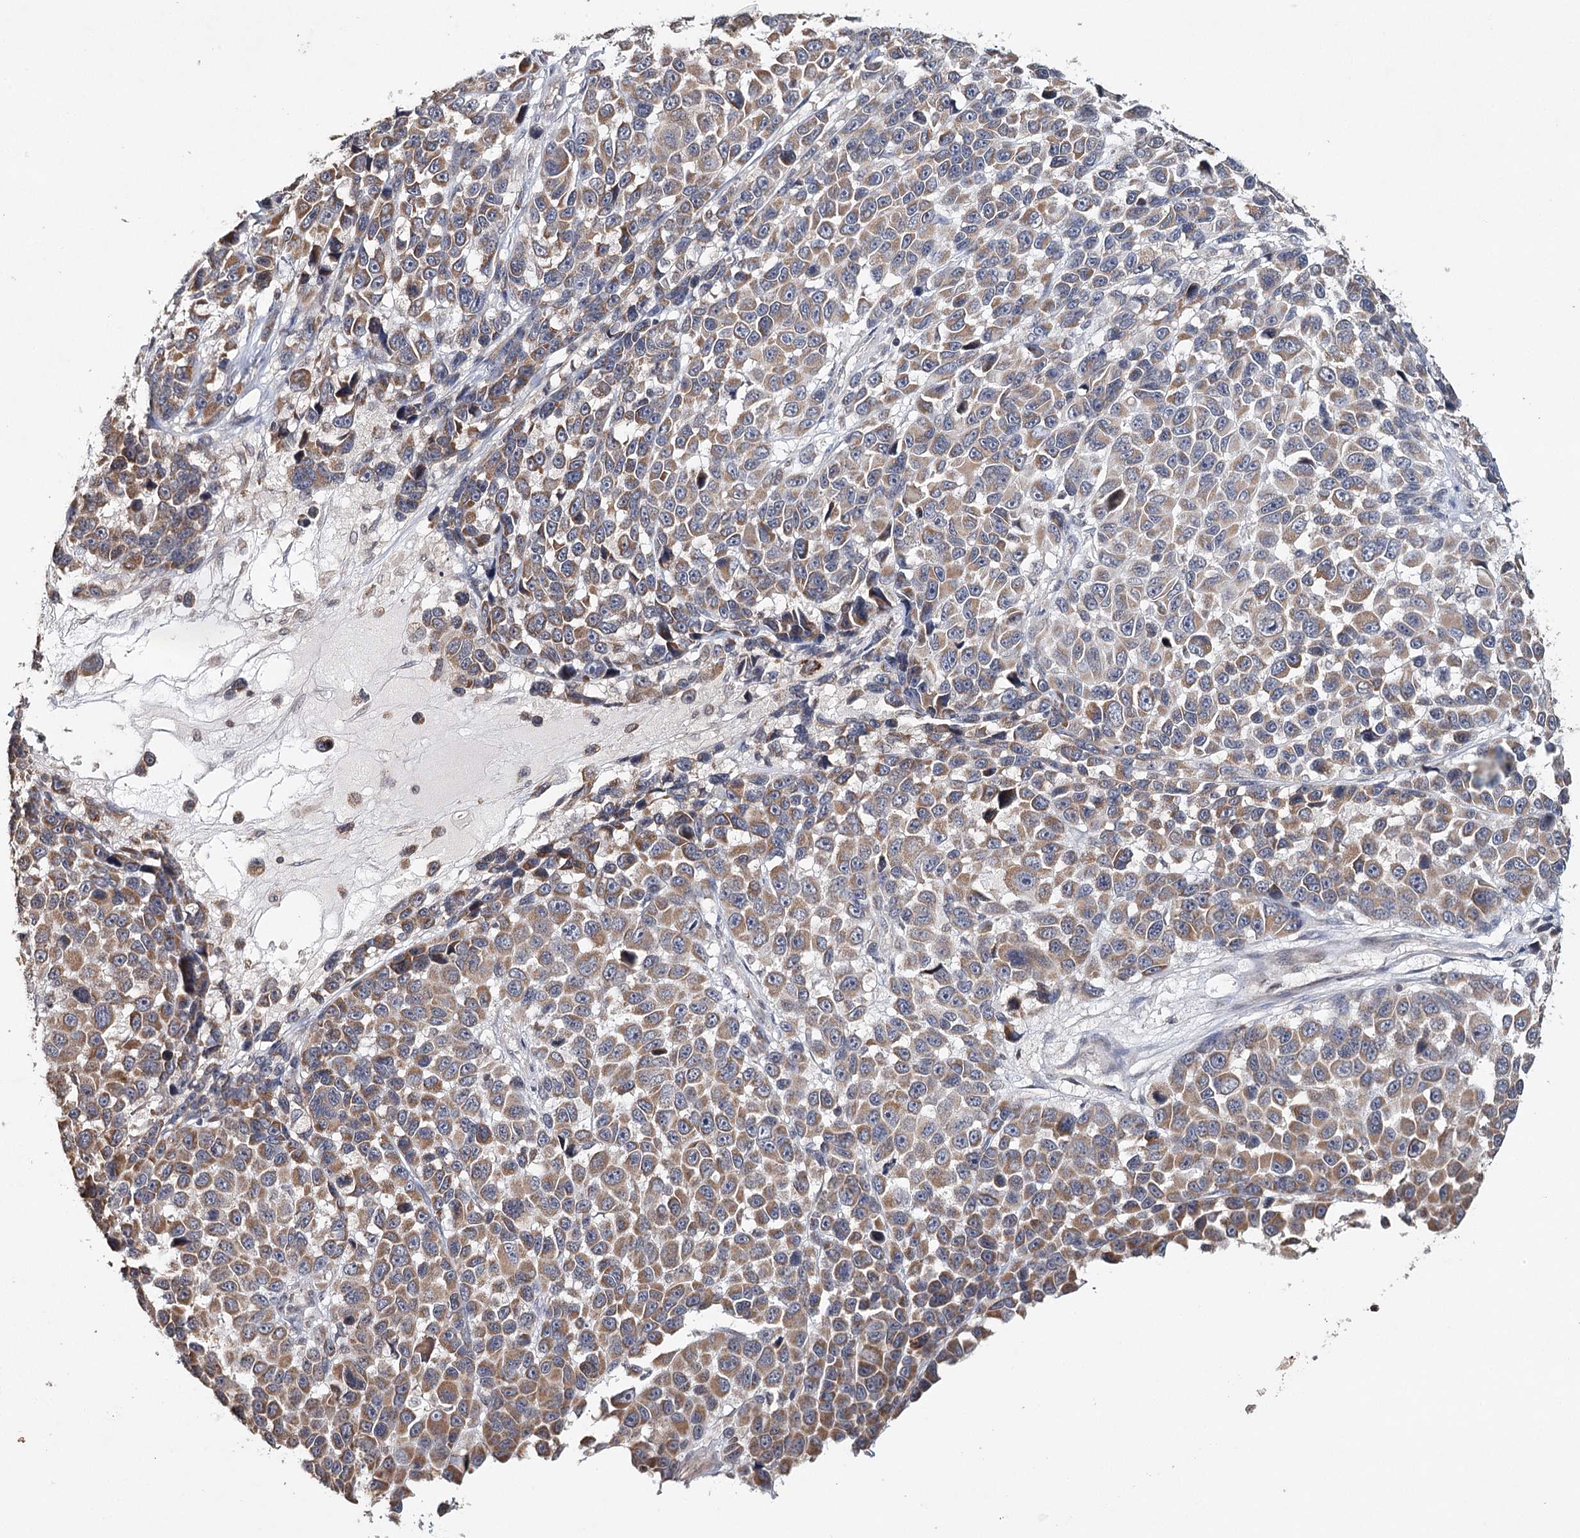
{"staining": {"intensity": "moderate", "quantity": ">75%", "location": "cytoplasmic/membranous"}, "tissue": "melanoma", "cell_type": "Tumor cells", "image_type": "cancer", "snomed": [{"axis": "morphology", "description": "Malignant melanoma, NOS"}, {"axis": "topography", "description": "Skin"}], "caption": "Protein analysis of melanoma tissue demonstrates moderate cytoplasmic/membranous staining in approximately >75% of tumor cells. The staining is performed using DAB brown chromogen to label protein expression. The nuclei are counter-stained blue using hematoxylin.", "gene": "ICOS", "patient": {"sex": "male", "age": 53}}